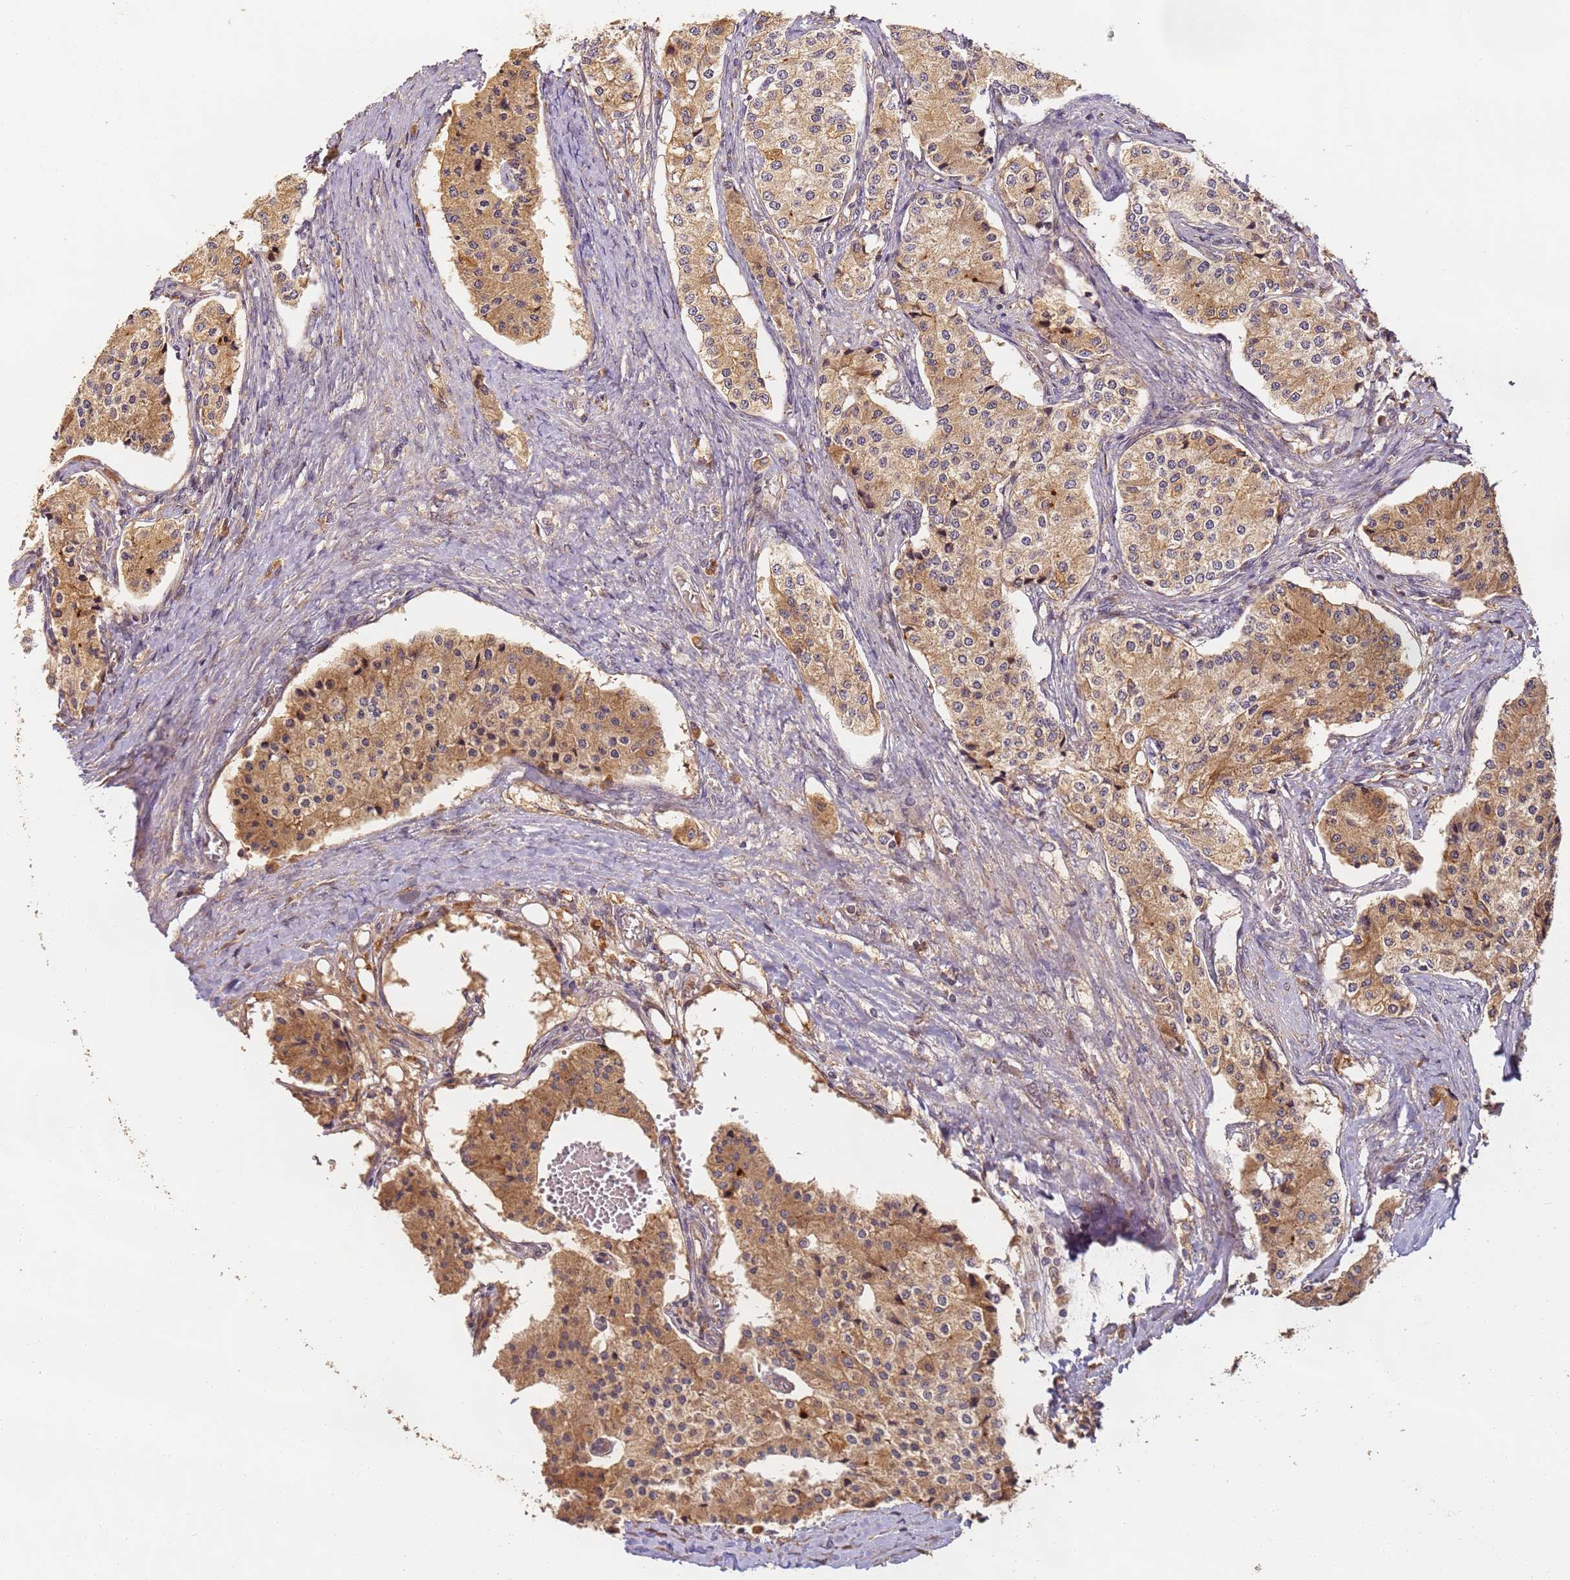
{"staining": {"intensity": "moderate", "quantity": ">75%", "location": "cytoplasmic/membranous"}, "tissue": "carcinoid", "cell_type": "Tumor cells", "image_type": "cancer", "snomed": [{"axis": "morphology", "description": "Carcinoid, malignant, NOS"}, {"axis": "topography", "description": "Colon"}], "caption": "Tumor cells show medium levels of moderate cytoplasmic/membranous staining in about >75% of cells in human carcinoid (malignant). (DAB (3,3'-diaminobenzidine) = brown stain, brightfield microscopy at high magnification).", "gene": "TIGAR", "patient": {"sex": "female", "age": 52}}